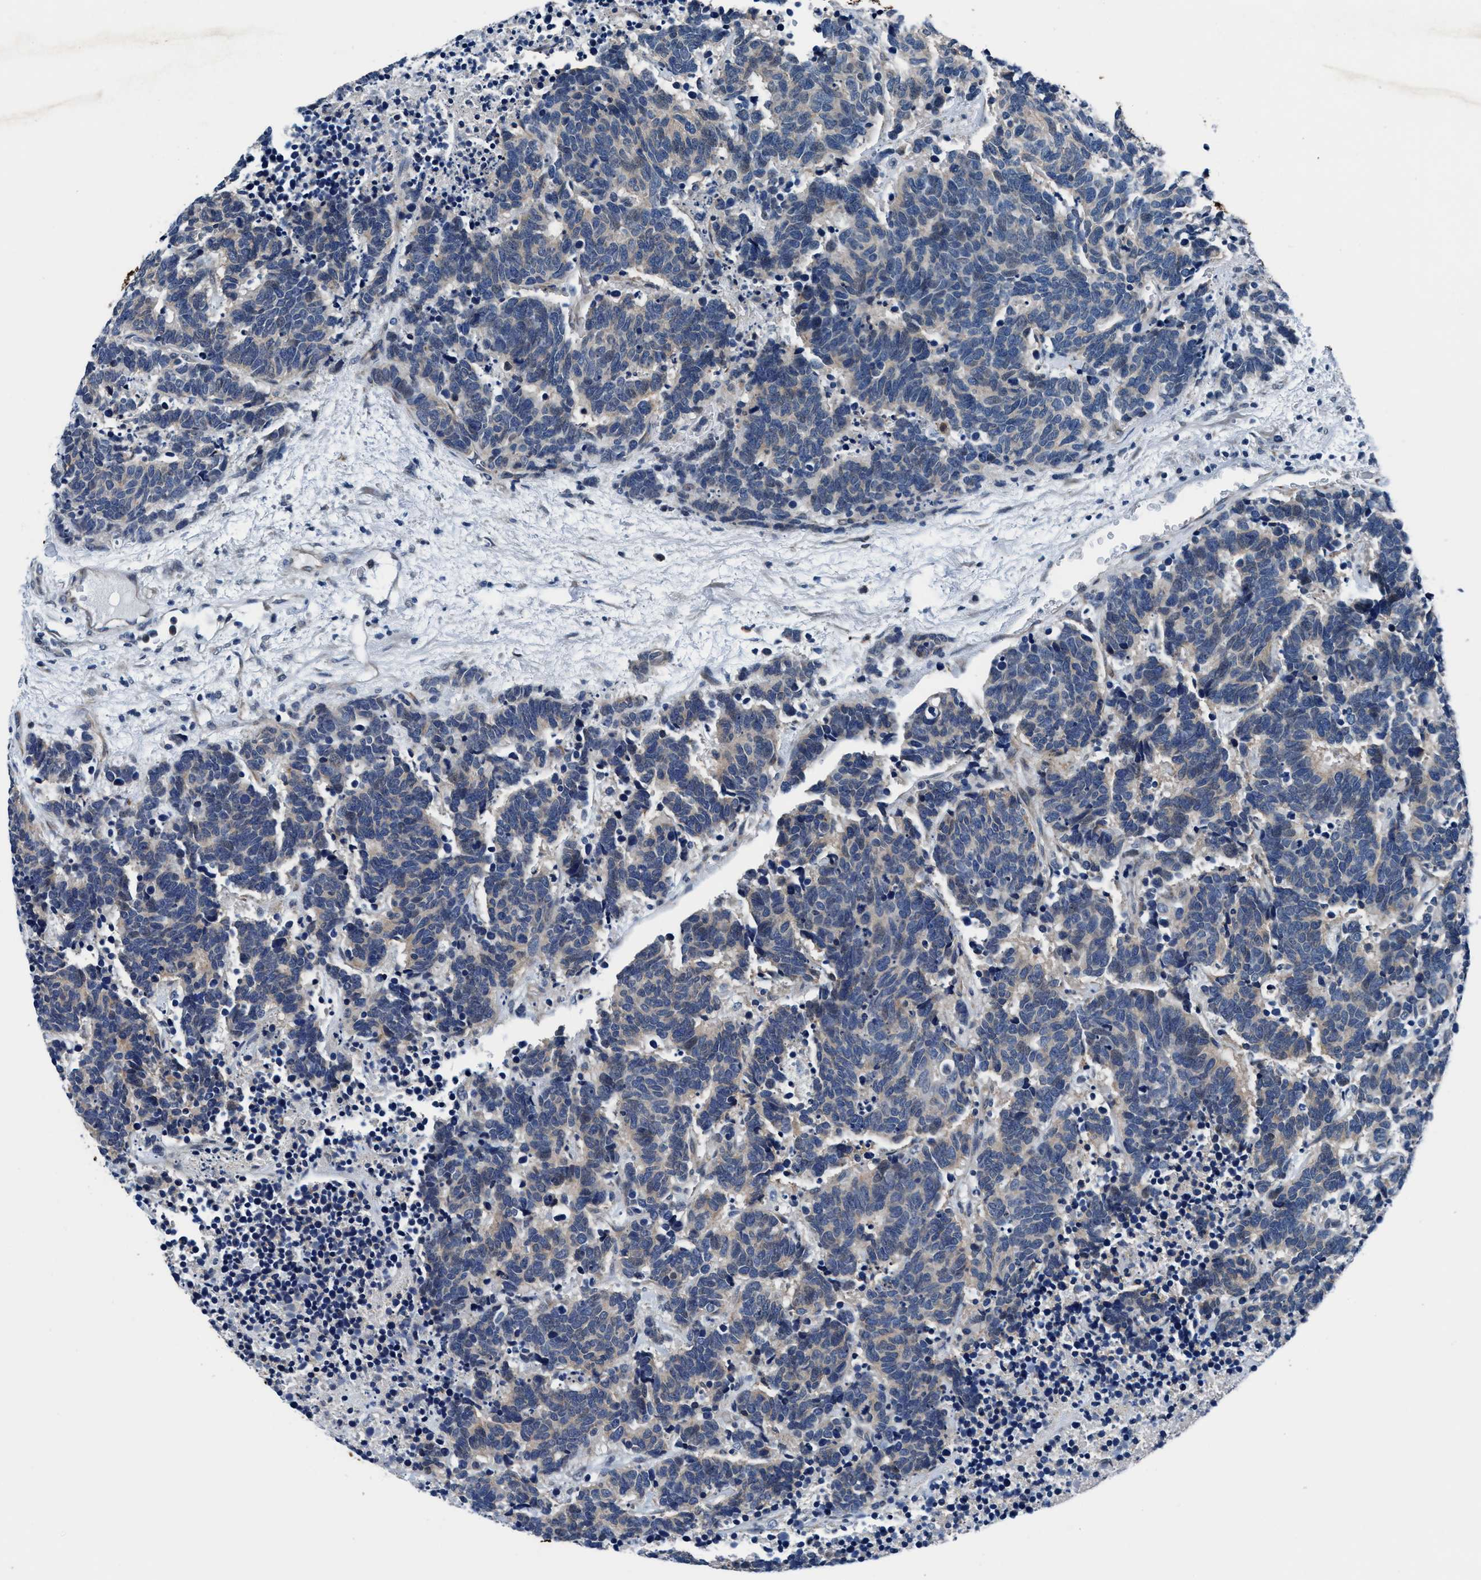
{"staining": {"intensity": "weak", "quantity": "25%-75%", "location": "cytoplasmic/membranous"}, "tissue": "carcinoid", "cell_type": "Tumor cells", "image_type": "cancer", "snomed": [{"axis": "morphology", "description": "Carcinoma, NOS"}, {"axis": "morphology", "description": "Carcinoid, malignant, NOS"}, {"axis": "topography", "description": "Urinary bladder"}], "caption": "Human carcinoid (malignant) stained with a brown dye exhibits weak cytoplasmic/membranous positive expression in about 25%-75% of tumor cells.", "gene": "TMEM94", "patient": {"sex": "male", "age": 57}}